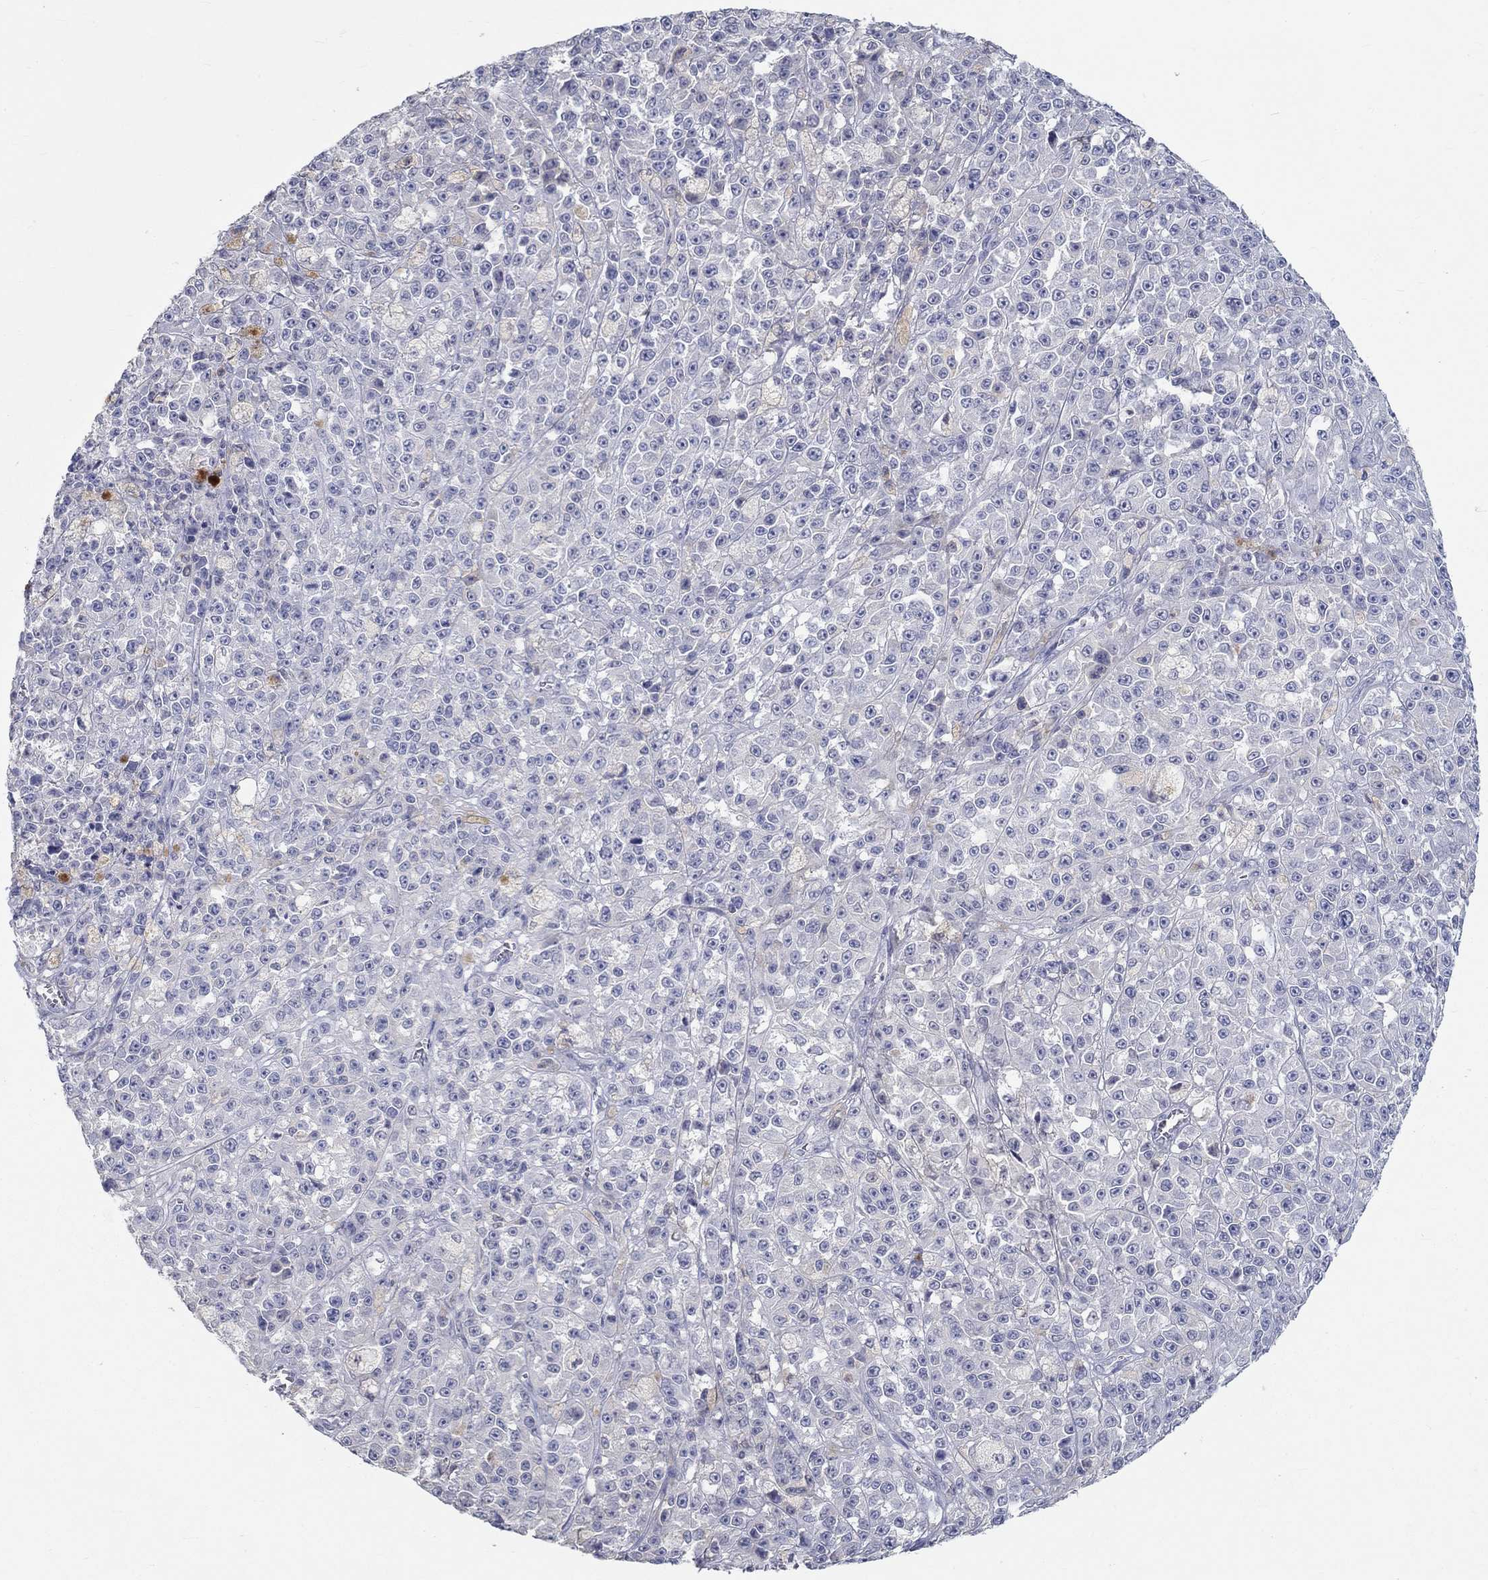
{"staining": {"intensity": "negative", "quantity": "none", "location": "none"}, "tissue": "melanoma", "cell_type": "Tumor cells", "image_type": "cancer", "snomed": [{"axis": "morphology", "description": "Malignant melanoma, NOS"}, {"axis": "topography", "description": "Skin"}], "caption": "This micrograph is of melanoma stained with IHC to label a protein in brown with the nuclei are counter-stained blue. There is no expression in tumor cells.", "gene": "FGF2", "patient": {"sex": "female", "age": 58}}